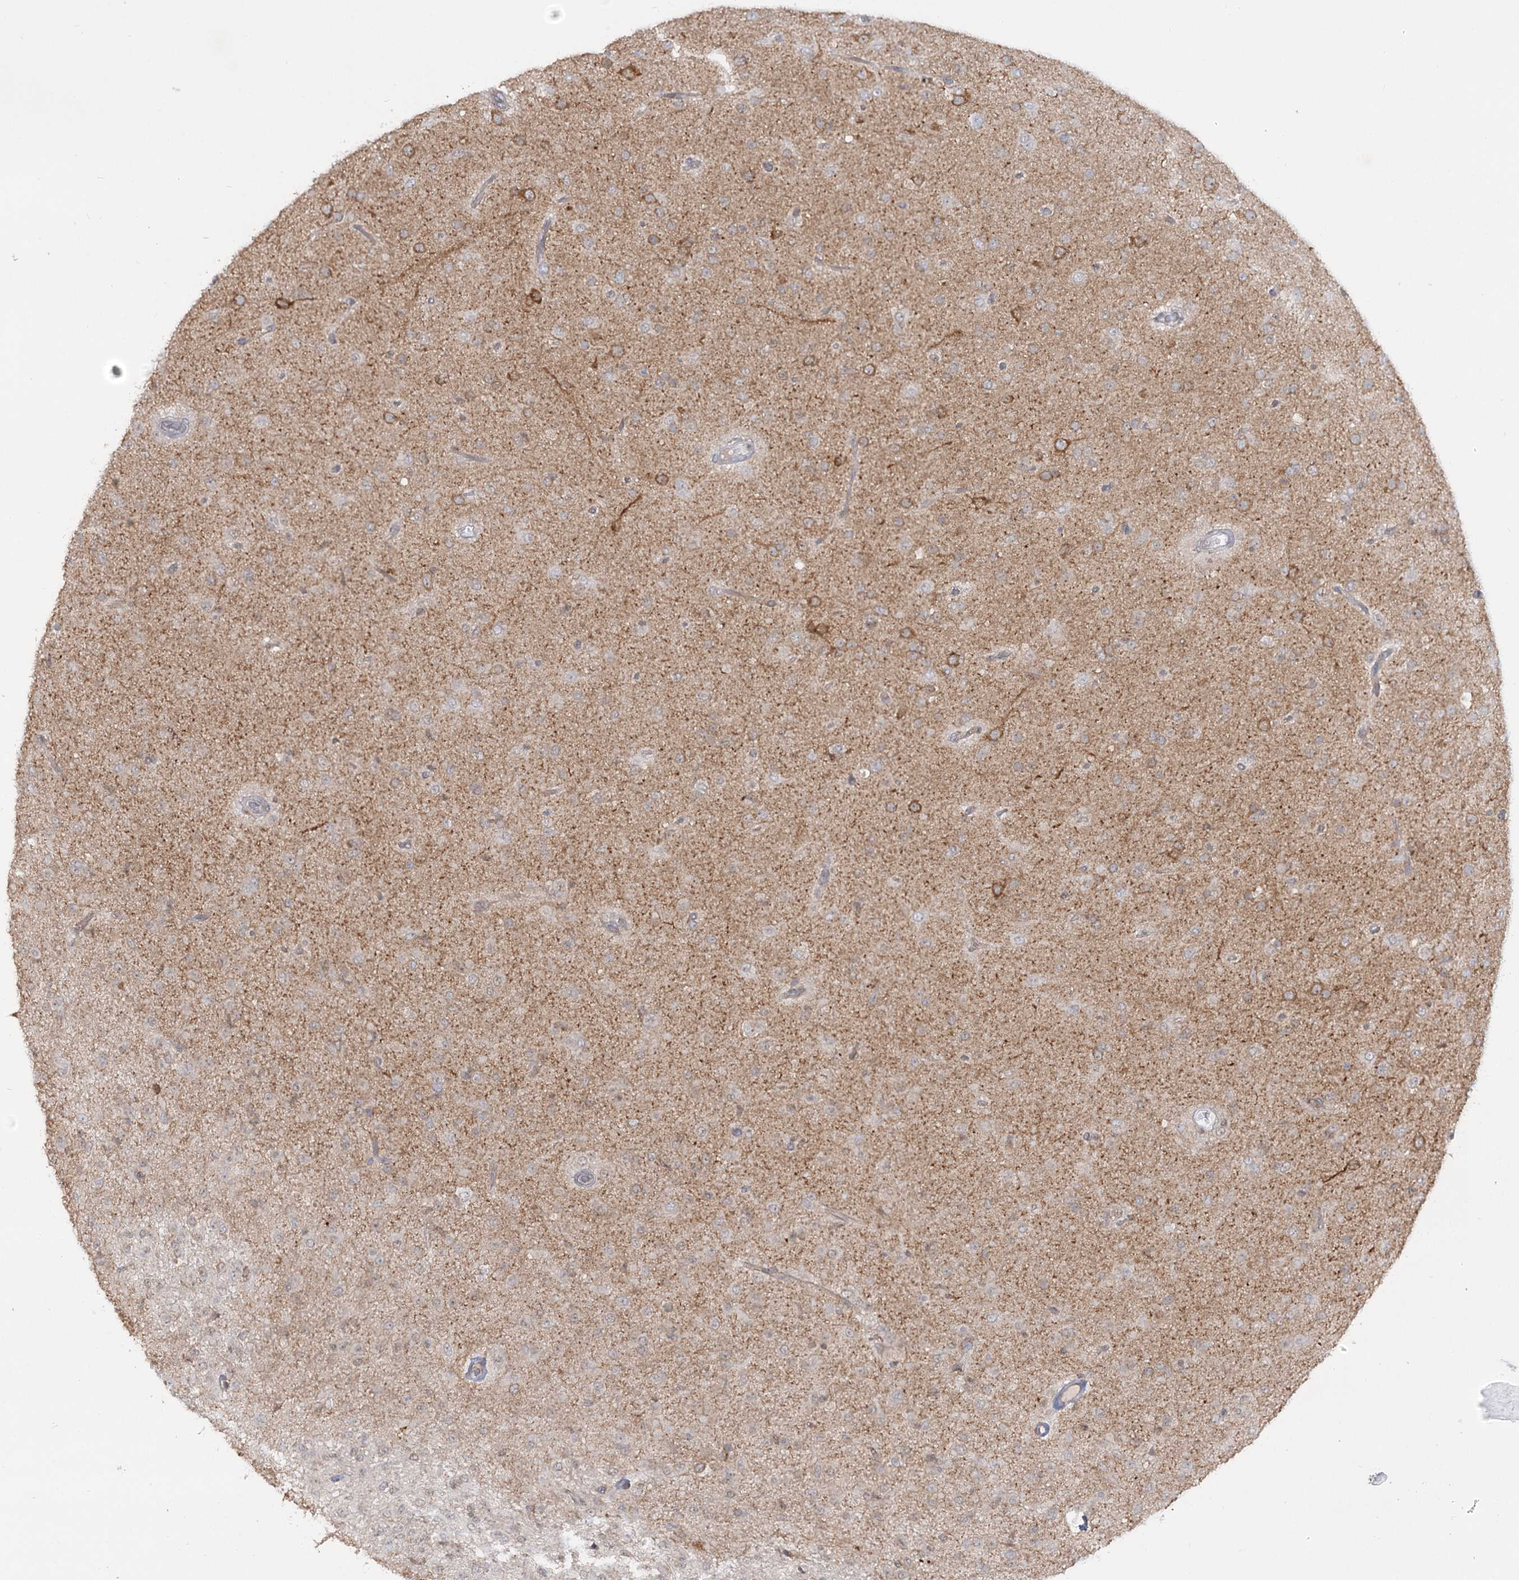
{"staining": {"intensity": "weak", "quantity": "<25%", "location": "cytoplasmic/membranous"}, "tissue": "glioma", "cell_type": "Tumor cells", "image_type": "cancer", "snomed": [{"axis": "morphology", "description": "Glioma, malignant, Low grade"}, {"axis": "topography", "description": "Brain"}], "caption": "Histopathology image shows no significant protein positivity in tumor cells of malignant low-grade glioma.", "gene": "SYTL1", "patient": {"sex": "male", "age": 65}}